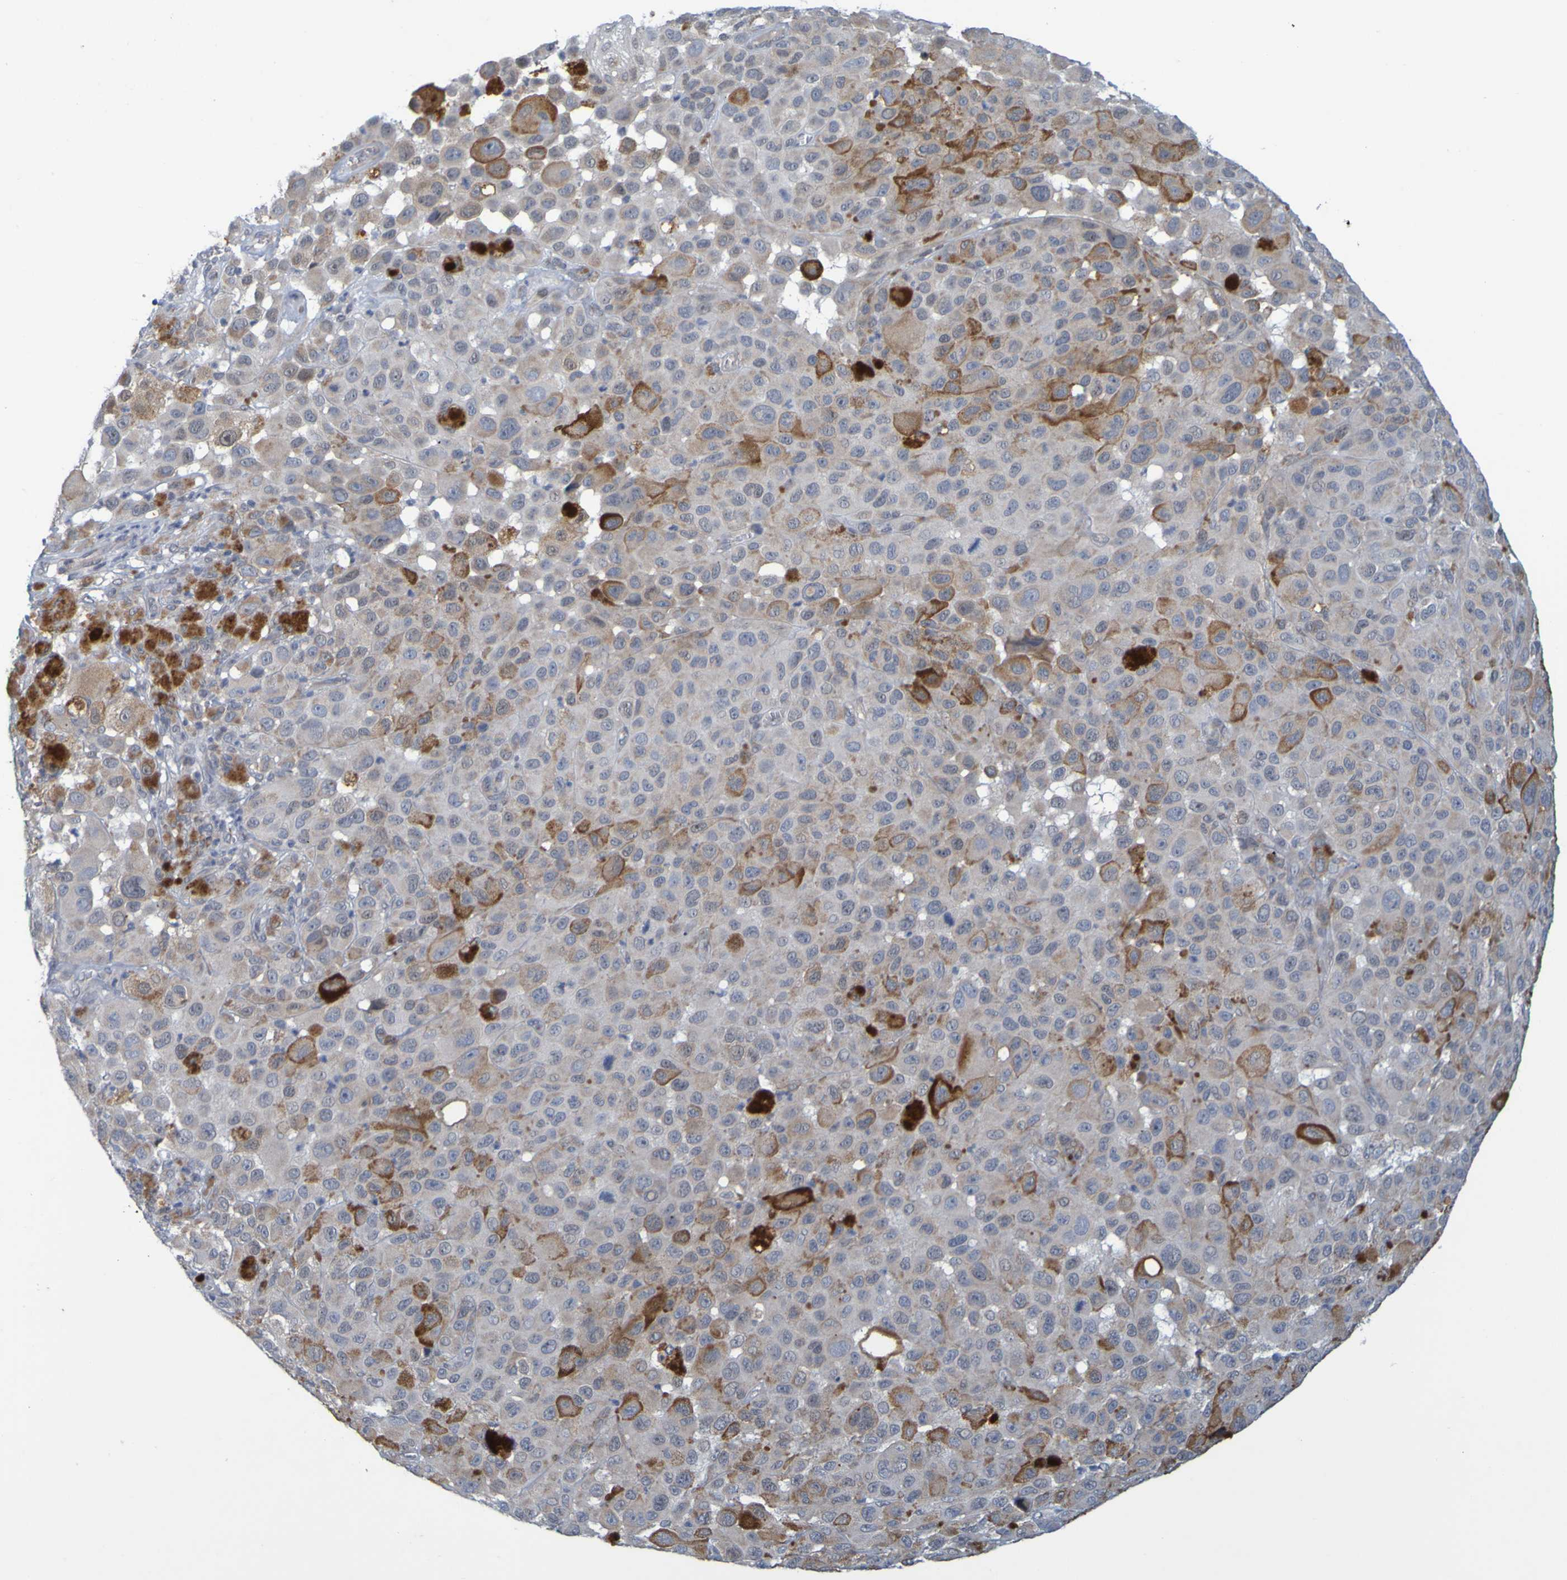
{"staining": {"intensity": "weak", "quantity": ">75%", "location": "cytoplasmic/membranous"}, "tissue": "melanoma", "cell_type": "Tumor cells", "image_type": "cancer", "snomed": [{"axis": "morphology", "description": "Malignant melanoma, NOS"}, {"axis": "topography", "description": "Skin"}], "caption": "Immunohistochemistry (IHC) micrograph of human melanoma stained for a protein (brown), which reveals low levels of weak cytoplasmic/membranous positivity in about >75% of tumor cells.", "gene": "MOGS", "patient": {"sex": "male", "age": 96}}